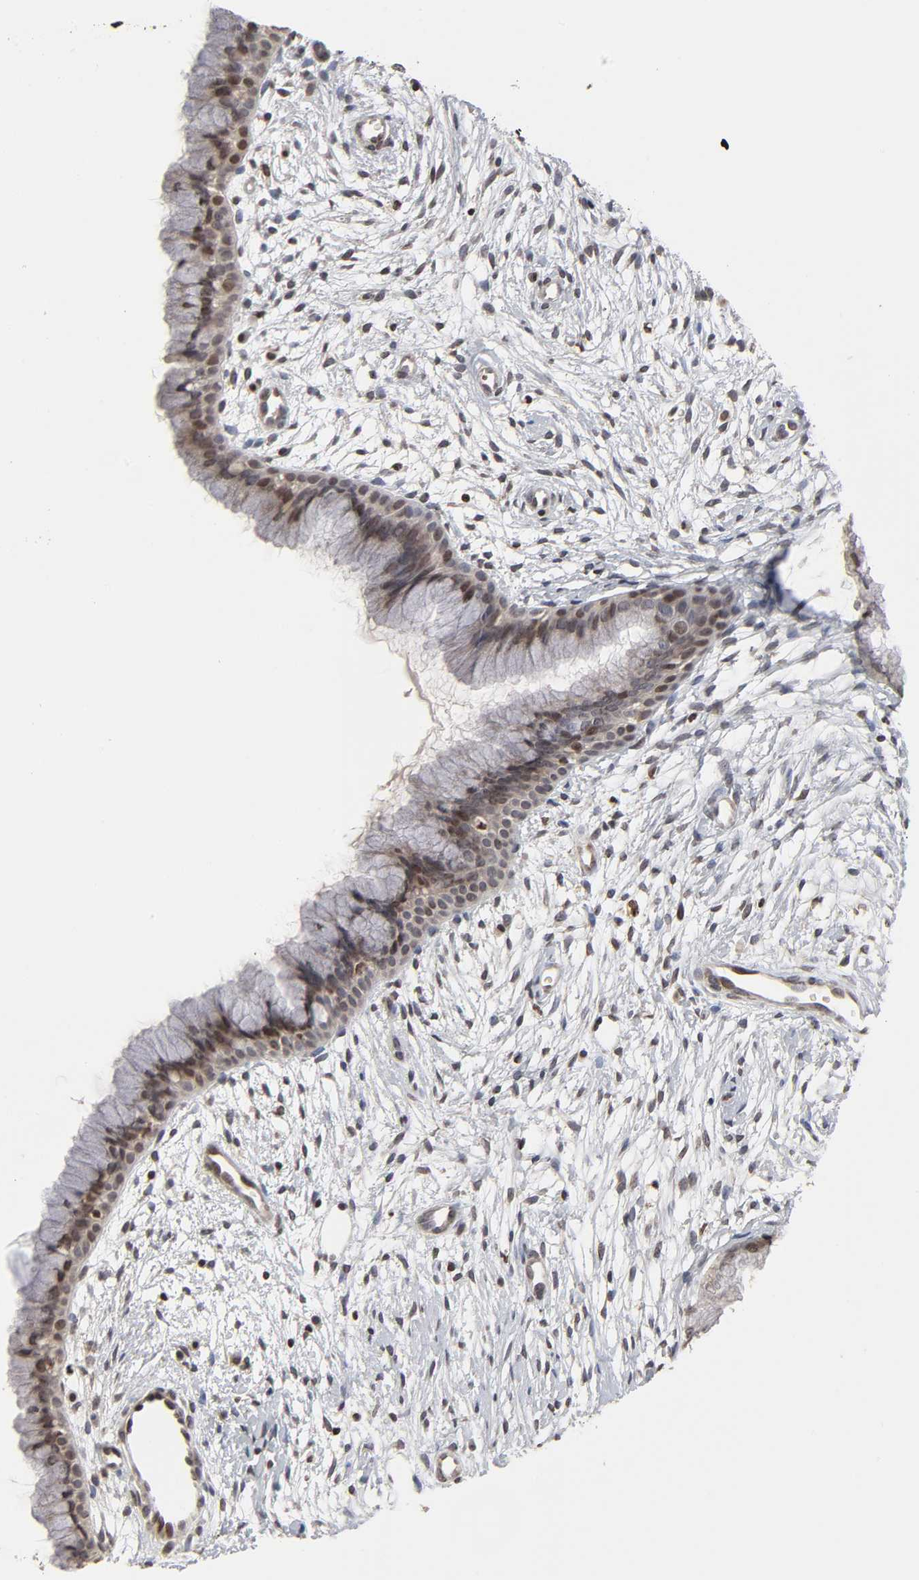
{"staining": {"intensity": "moderate", "quantity": "25%-75%", "location": "nuclear"}, "tissue": "cervix", "cell_type": "Glandular cells", "image_type": "normal", "snomed": [{"axis": "morphology", "description": "Normal tissue, NOS"}, {"axis": "topography", "description": "Cervix"}], "caption": "Immunohistochemistry of unremarkable cervix demonstrates medium levels of moderate nuclear expression in approximately 25%-75% of glandular cells. The staining was performed using DAB (3,3'-diaminobenzidine) to visualize the protein expression in brown, while the nuclei were stained in blue with hematoxylin (Magnification: 20x).", "gene": "ZNF473", "patient": {"sex": "female", "age": 39}}